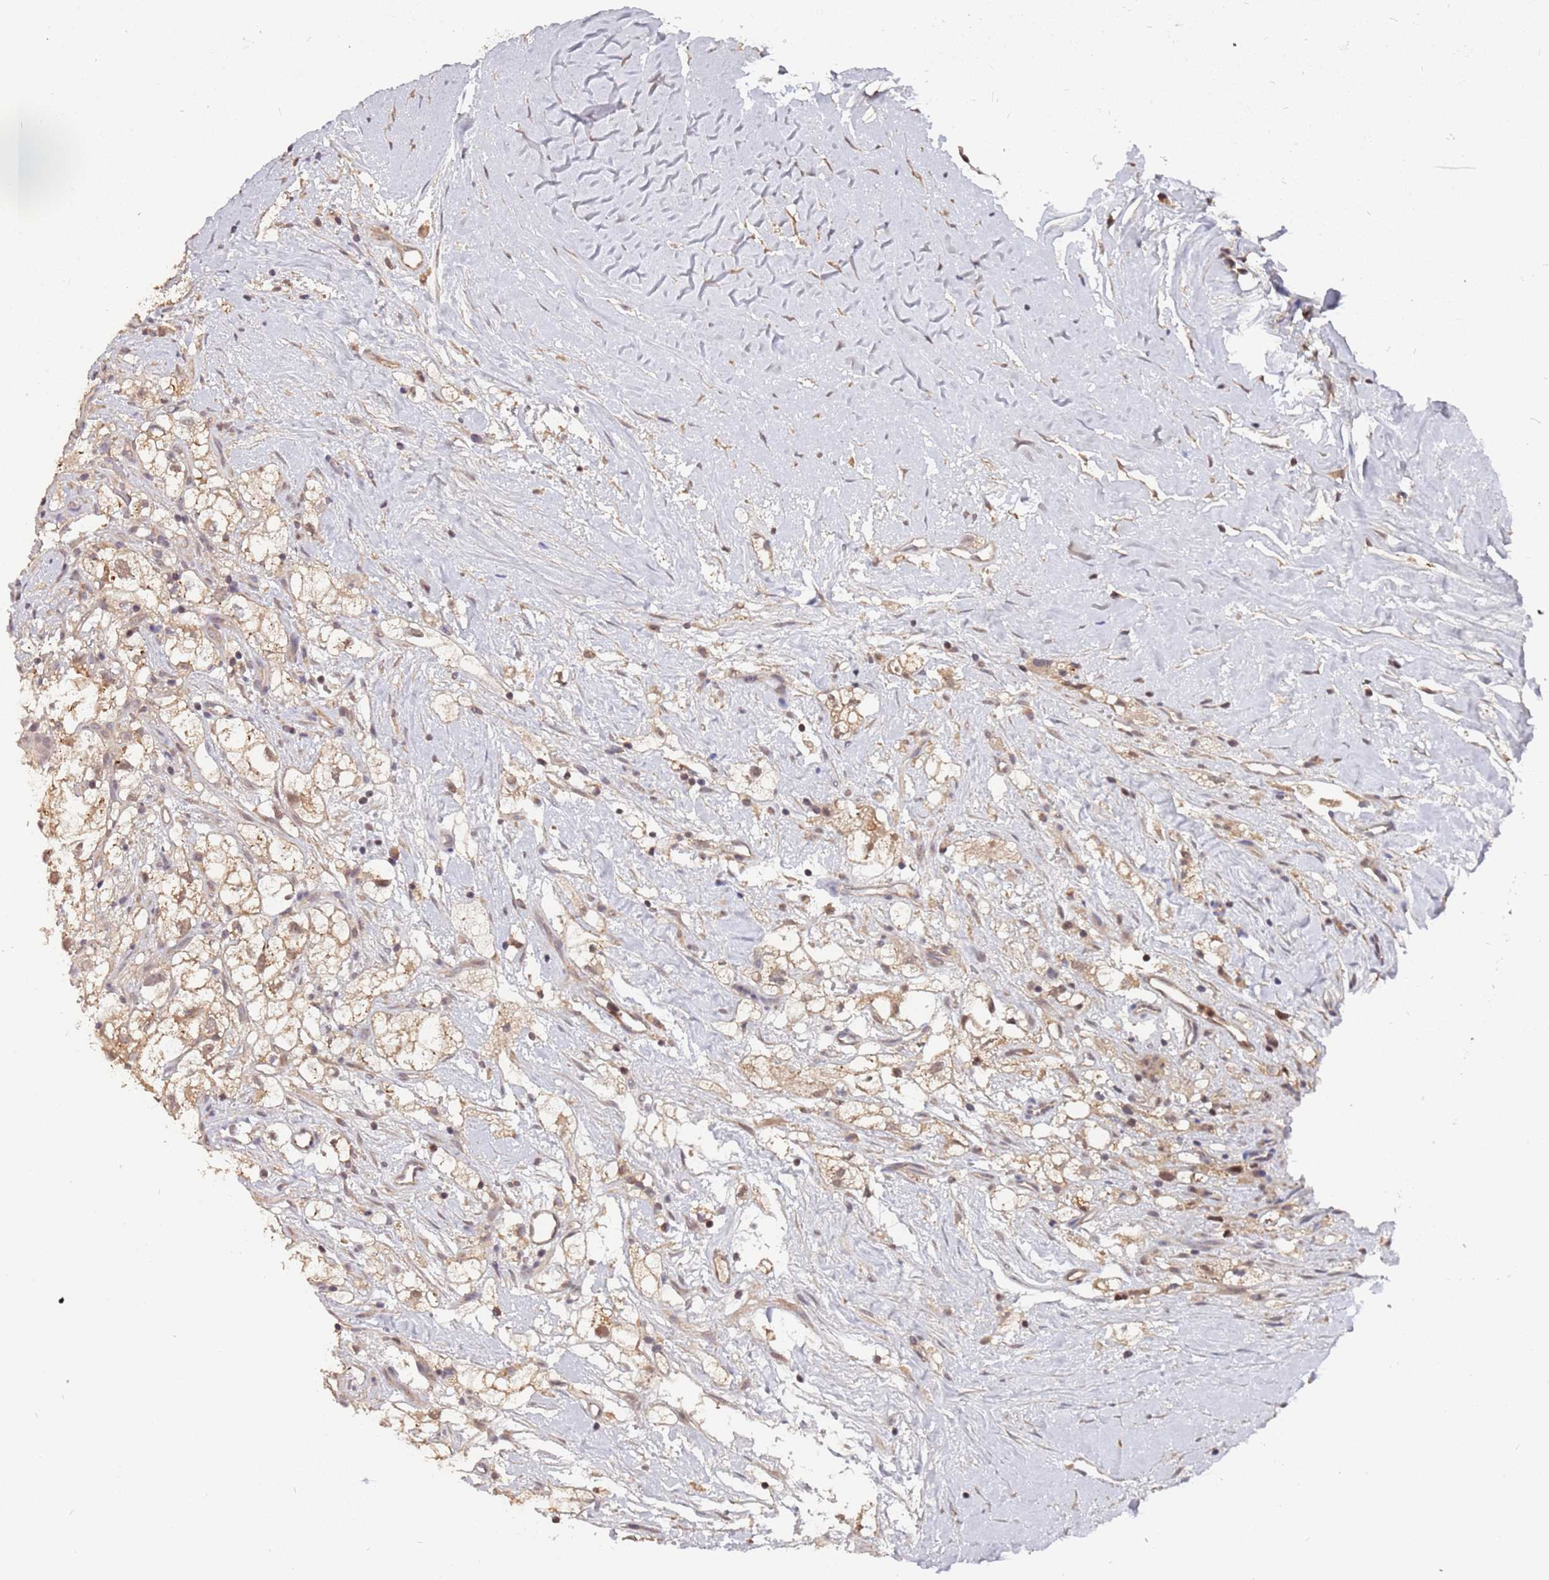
{"staining": {"intensity": "weak", "quantity": ">75%", "location": "cytoplasmic/membranous,nuclear"}, "tissue": "renal cancer", "cell_type": "Tumor cells", "image_type": "cancer", "snomed": [{"axis": "morphology", "description": "Adenocarcinoma, NOS"}, {"axis": "topography", "description": "Kidney"}], "caption": "Immunohistochemistry staining of renal cancer (adenocarcinoma), which demonstrates low levels of weak cytoplasmic/membranous and nuclear expression in about >75% of tumor cells indicating weak cytoplasmic/membranous and nuclear protein staining. The staining was performed using DAB (3,3'-diaminobenzidine) (brown) for protein detection and nuclei were counterstained in hematoxylin (blue).", "gene": "TCEANC2", "patient": {"sex": "male", "age": 59}}